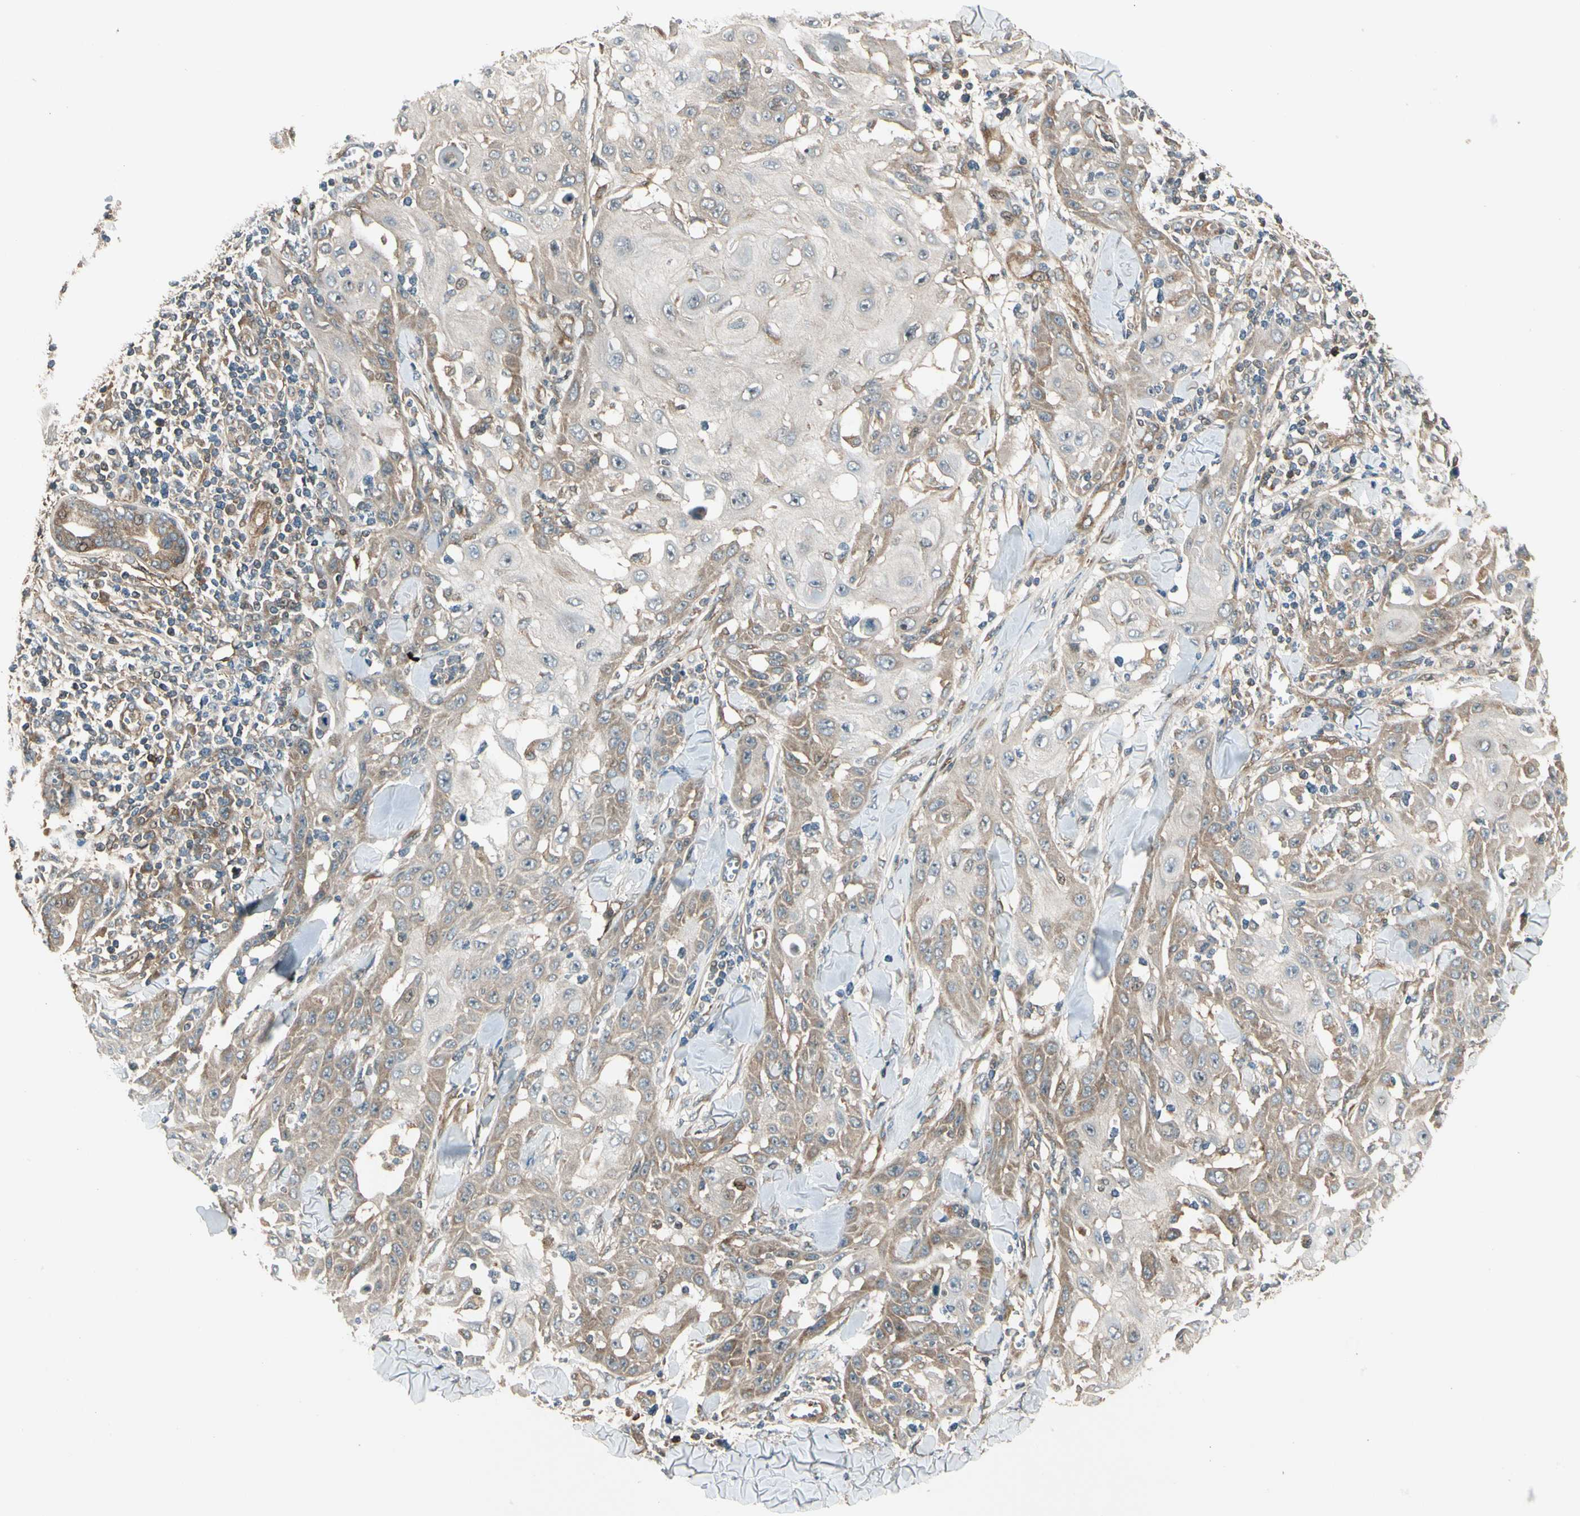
{"staining": {"intensity": "weak", "quantity": "25%-75%", "location": "cytoplasmic/membranous"}, "tissue": "skin cancer", "cell_type": "Tumor cells", "image_type": "cancer", "snomed": [{"axis": "morphology", "description": "Squamous cell carcinoma, NOS"}, {"axis": "topography", "description": "Skin"}], "caption": "Immunohistochemistry (IHC) micrograph of skin squamous cell carcinoma stained for a protein (brown), which demonstrates low levels of weak cytoplasmic/membranous positivity in about 25%-75% of tumor cells.", "gene": "FKBP15", "patient": {"sex": "male", "age": 24}}